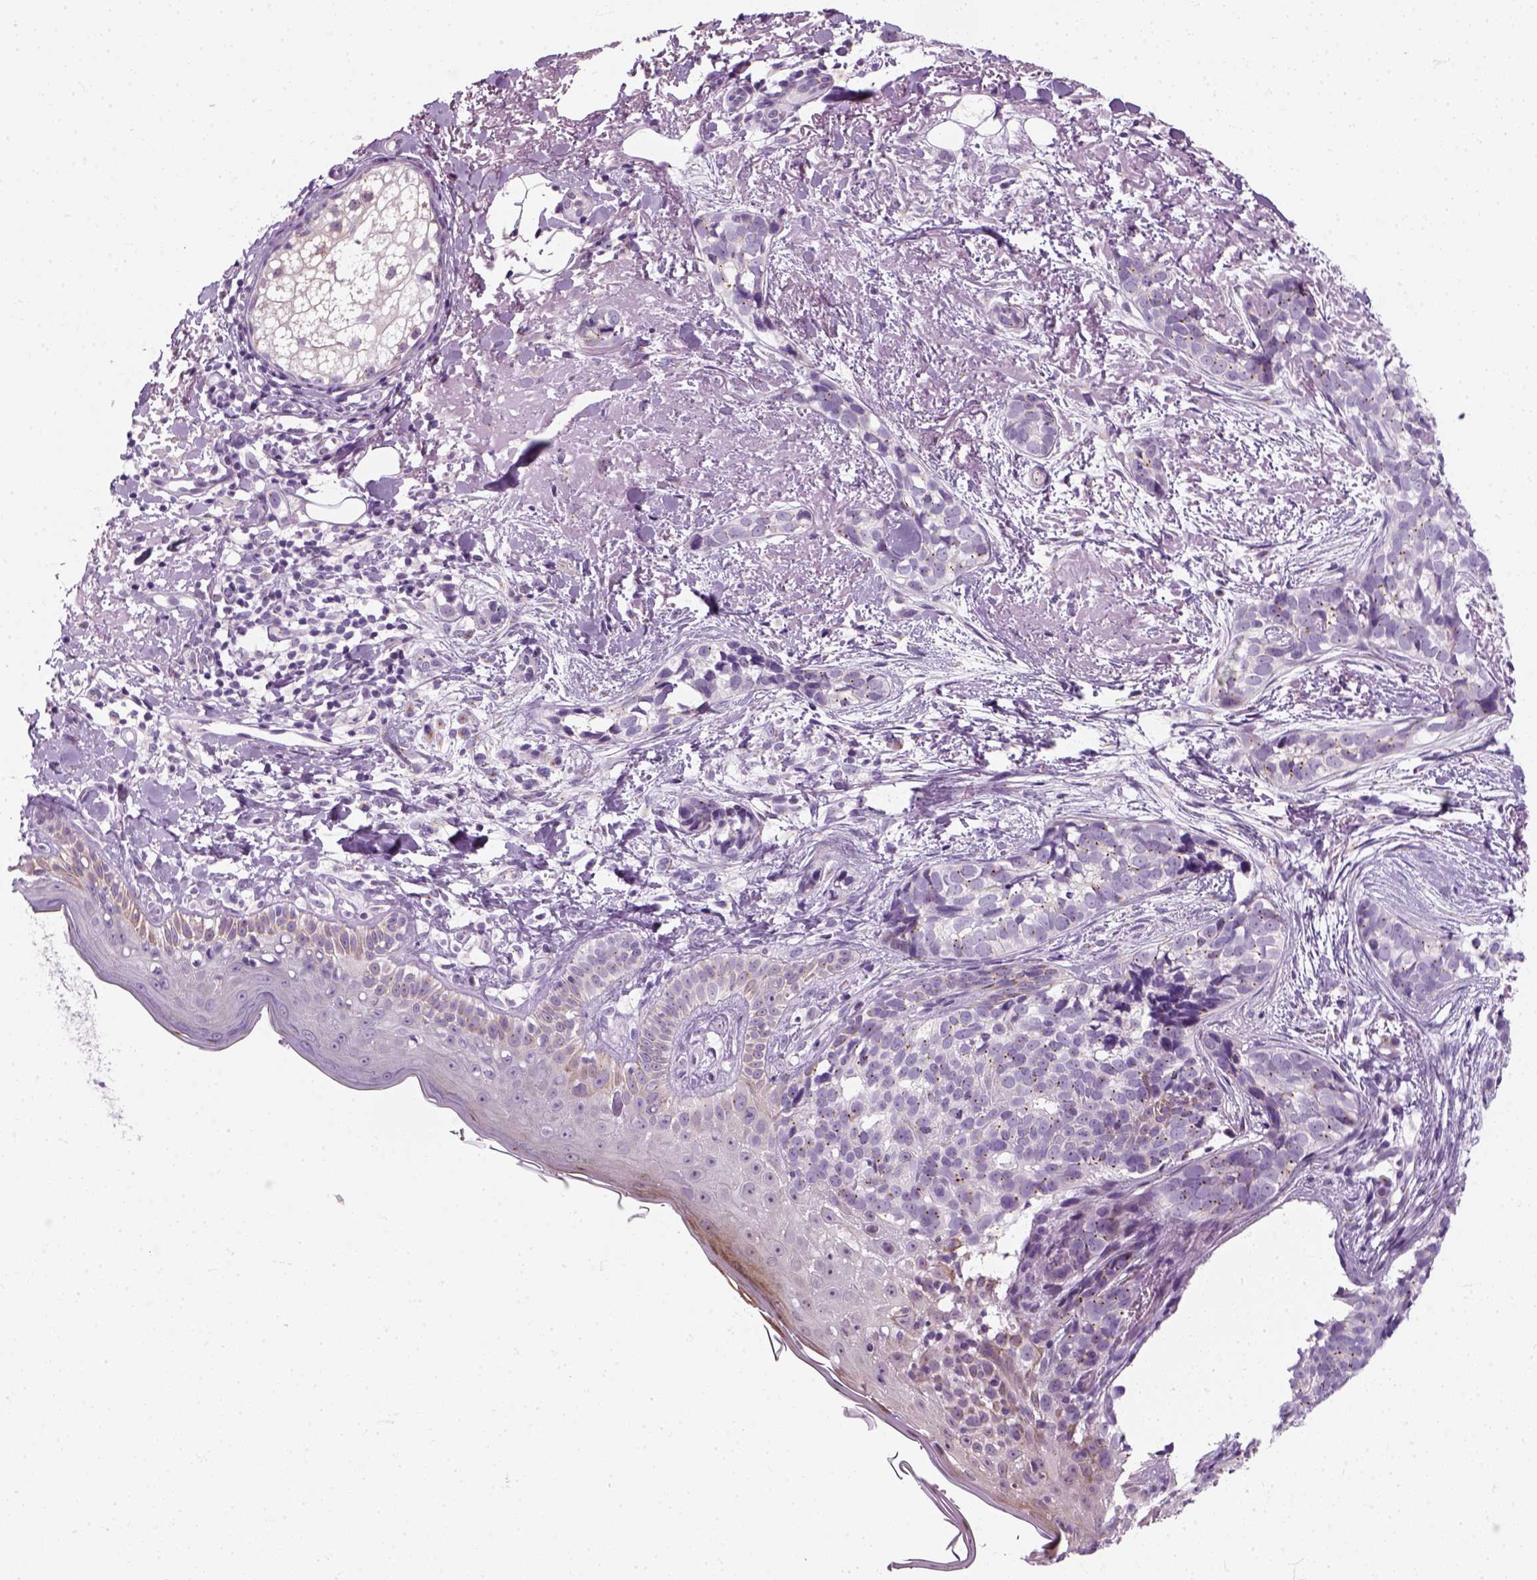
{"staining": {"intensity": "negative", "quantity": "none", "location": "none"}, "tissue": "skin cancer", "cell_type": "Tumor cells", "image_type": "cancer", "snomed": [{"axis": "morphology", "description": "Basal cell carcinoma"}, {"axis": "topography", "description": "Skin"}], "caption": "Immunohistochemical staining of skin basal cell carcinoma exhibits no significant staining in tumor cells. The staining was performed using DAB (3,3'-diaminobenzidine) to visualize the protein expression in brown, while the nuclei were stained in blue with hematoxylin (Magnification: 20x).", "gene": "IL4", "patient": {"sex": "male", "age": 87}}